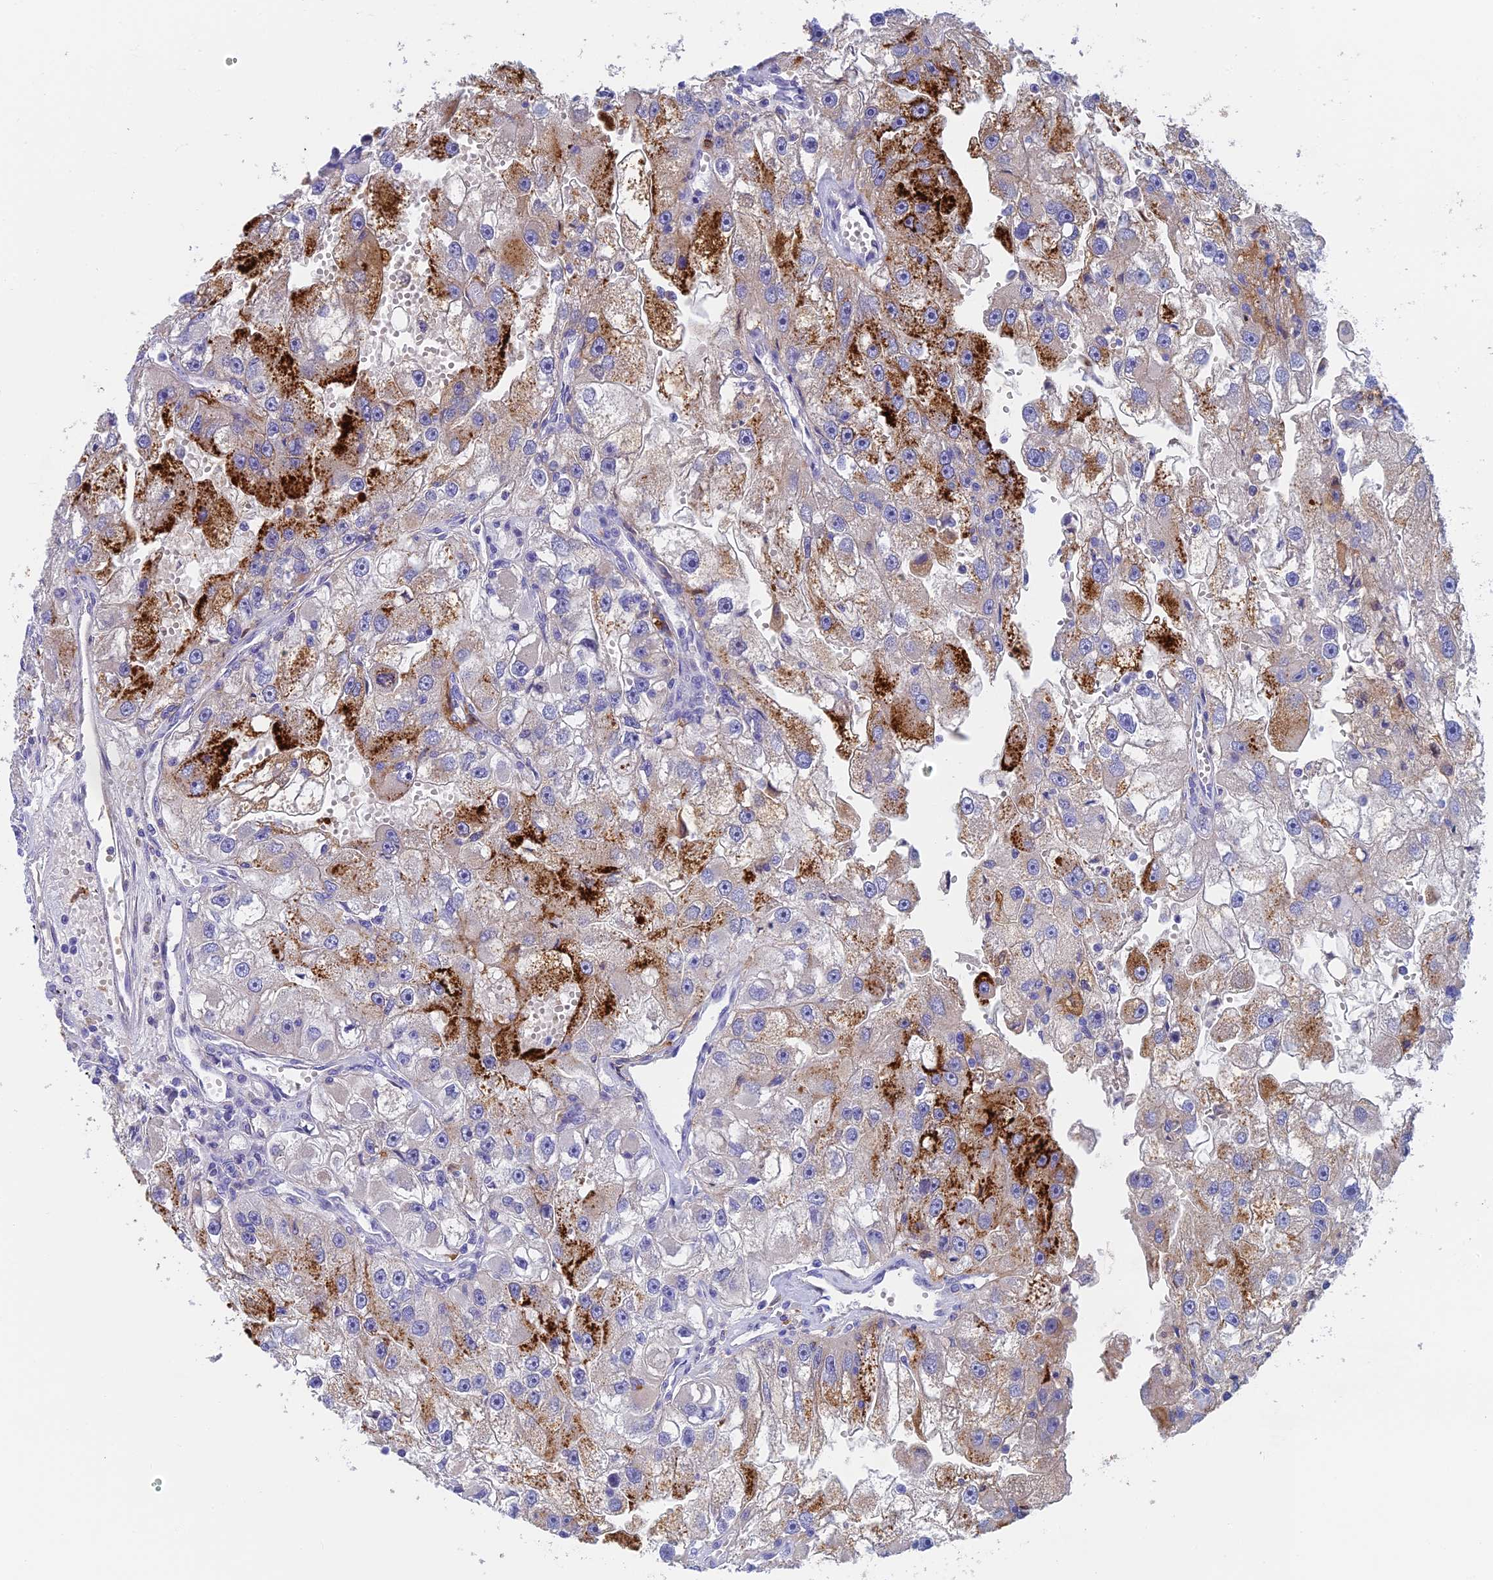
{"staining": {"intensity": "strong", "quantity": "<25%", "location": "cytoplasmic/membranous"}, "tissue": "renal cancer", "cell_type": "Tumor cells", "image_type": "cancer", "snomed": [{"axis": "morphology", "description": "Adenocarcinoma, NOS"}, {"axis": "topography", "description": "Kidney"}], "caption": "This micrograph demonstrates IHC staining of adenocarcinoma (renal), with medium strong cytoplasmic/membranous expression in approximately <25% of tumor cells.", "gene": "ADAMTS13", "patient": {"sex": "male", "age": 63}}